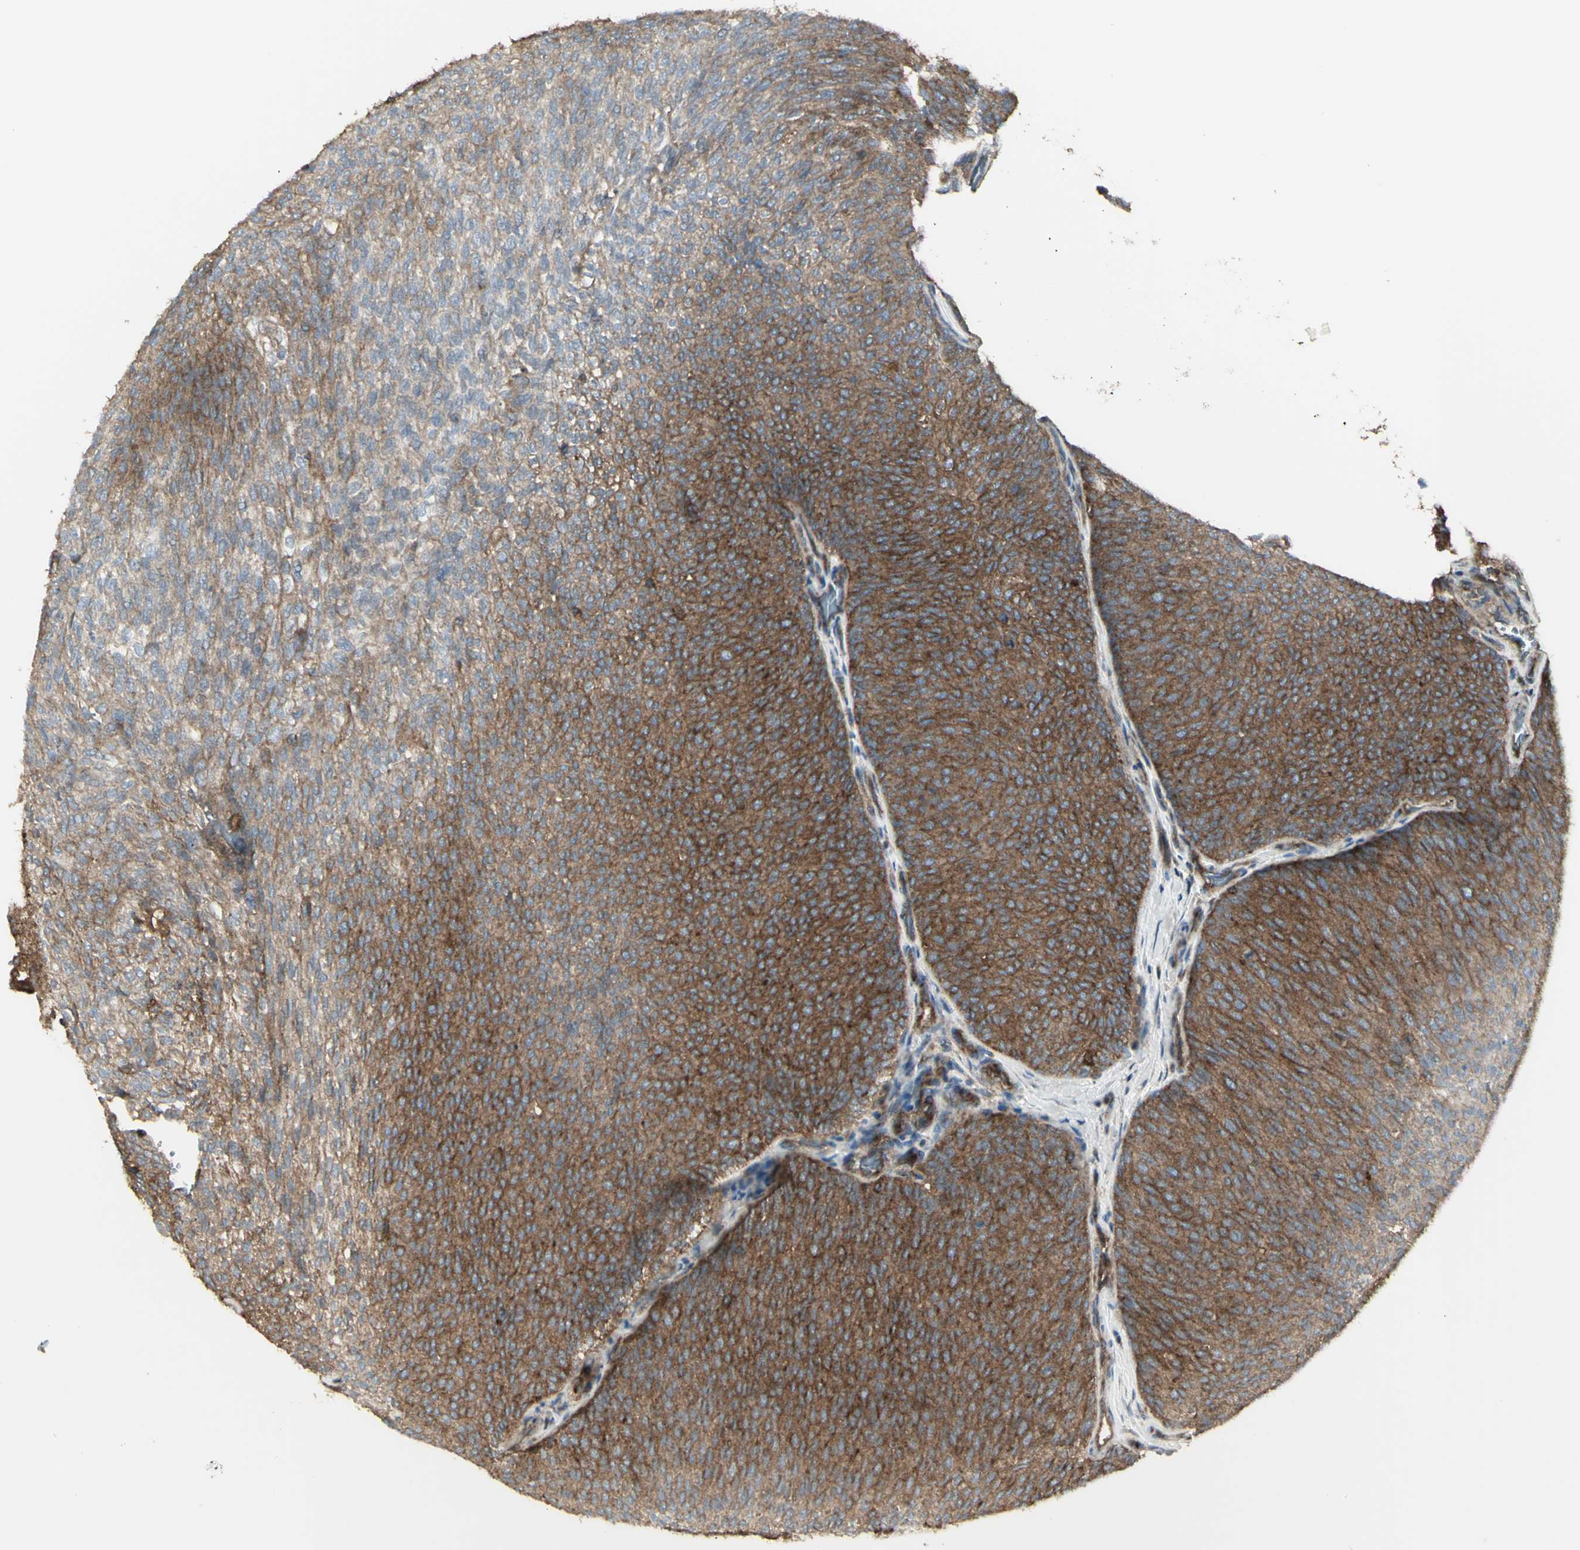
{"staining": {"intensity": "strong", "quantity": ">75%", "location": "cytoplasmic/membranous"}, "tissue": "urothelial cancer", "cell_type": "Tumor cells", "image_type": "cancer", "snomed": [{"axis": "morphology", "description": "Urothelial carcinoma, Low grade"}, {"axis": "topography", "description": "Urinary bladder"}], "caption": "Tumor cells exhibit high levels of strong cytoplasmic/membranous expression in approximately >75% of cells in human urothelial cancer.", "gene": "NAPA", "patient": {"sex": "female", "age": 79}}